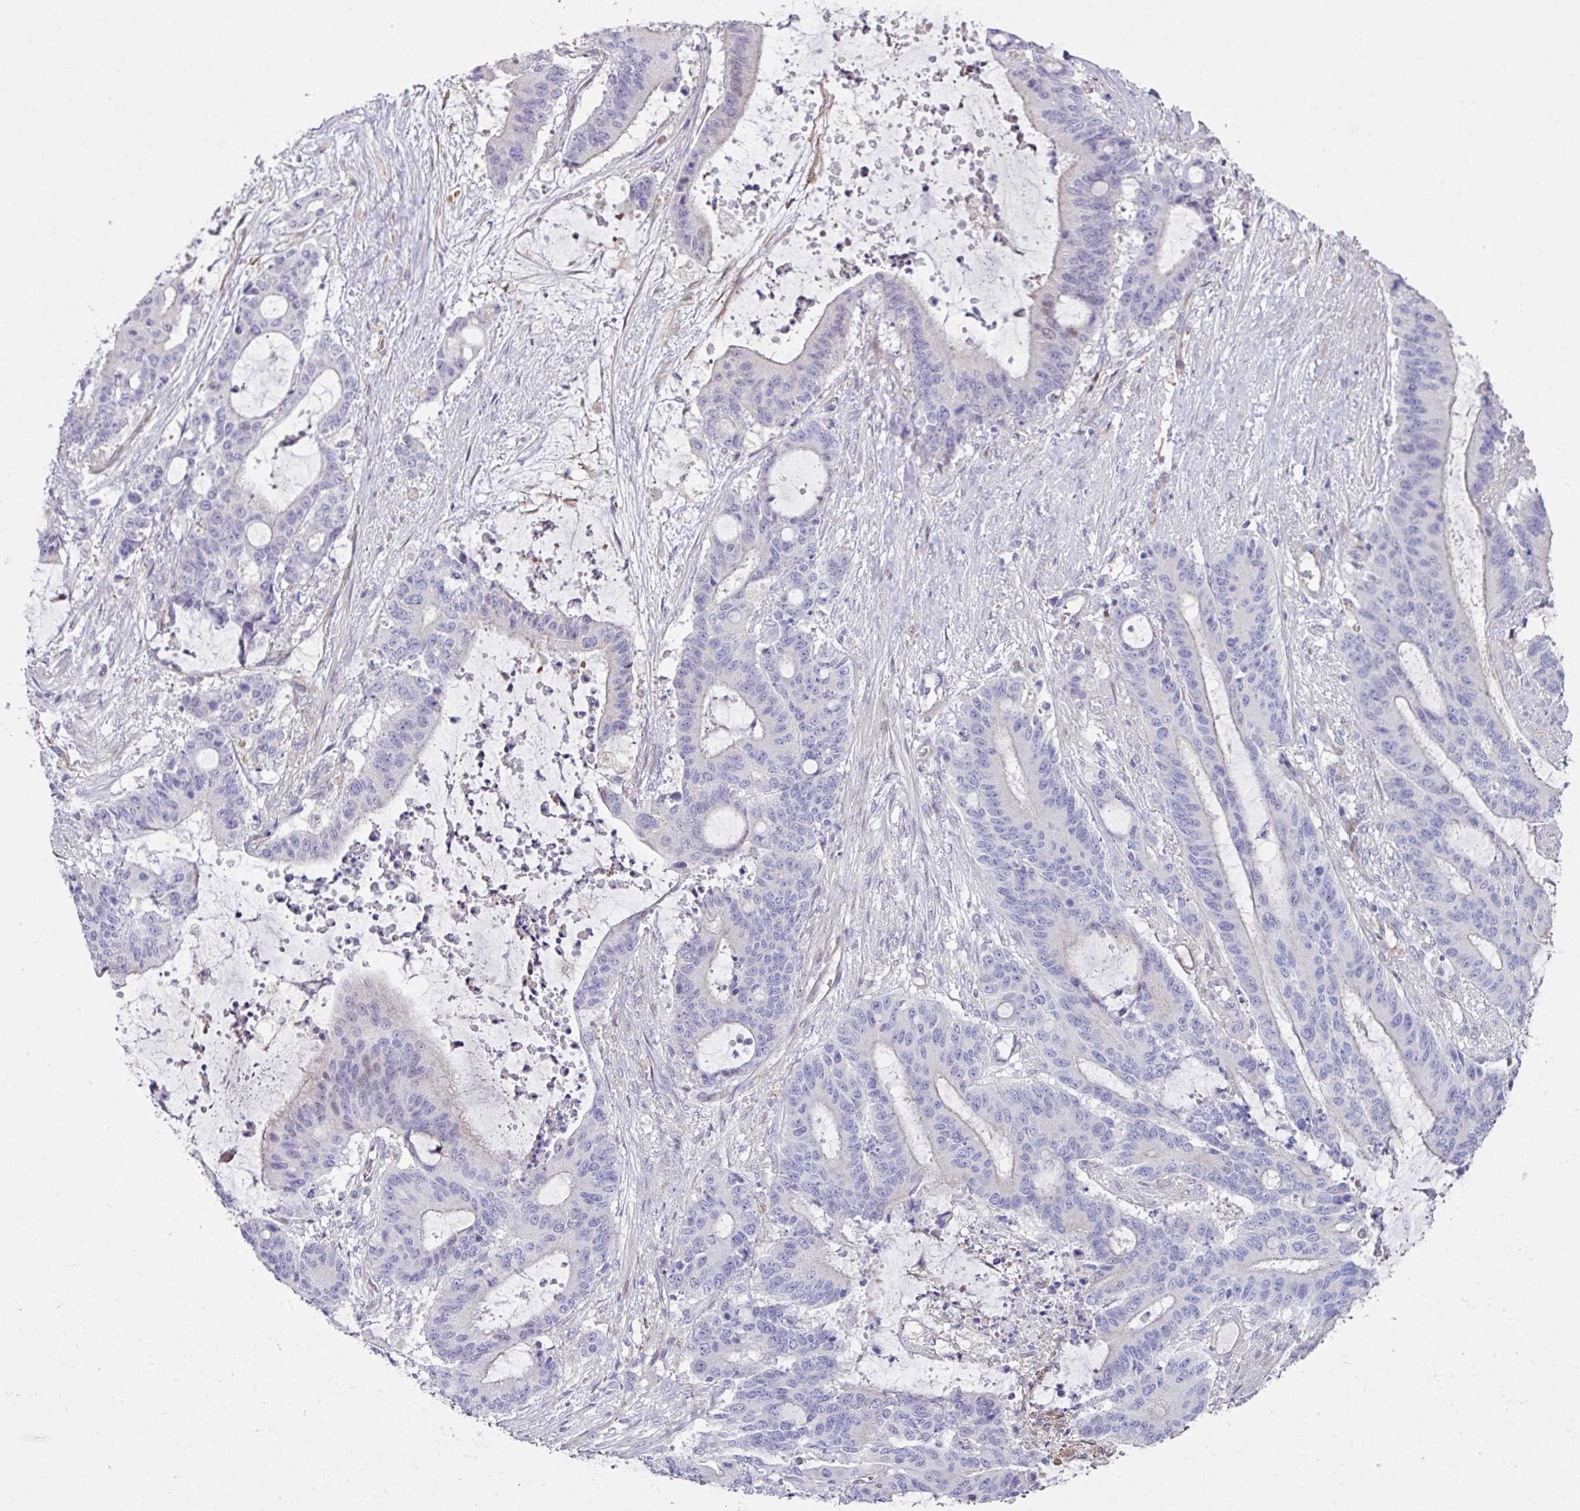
{"staining": {"intensity": "negative", "quantity": "none", "location": "none"}, "tissue": "liver cancer", "cell_type": "Tumor cells", "image_type": "cancer", "snomed": [{"axis": "morphology", "description": "Normal tissue, NOS"}, {"axis": "morphology", "description": "Cholangiocarcinoma"}, {"axis": "topography", "description": "Liver"}, {"axis": "topography", "description": "Peripheral nerve tissue"}], "caption": "There is no significant expression in tumor cells of liver cholangiocarcinoma.", "gene": "ANO9", "patient": {"sex": "female", "age": 73}}